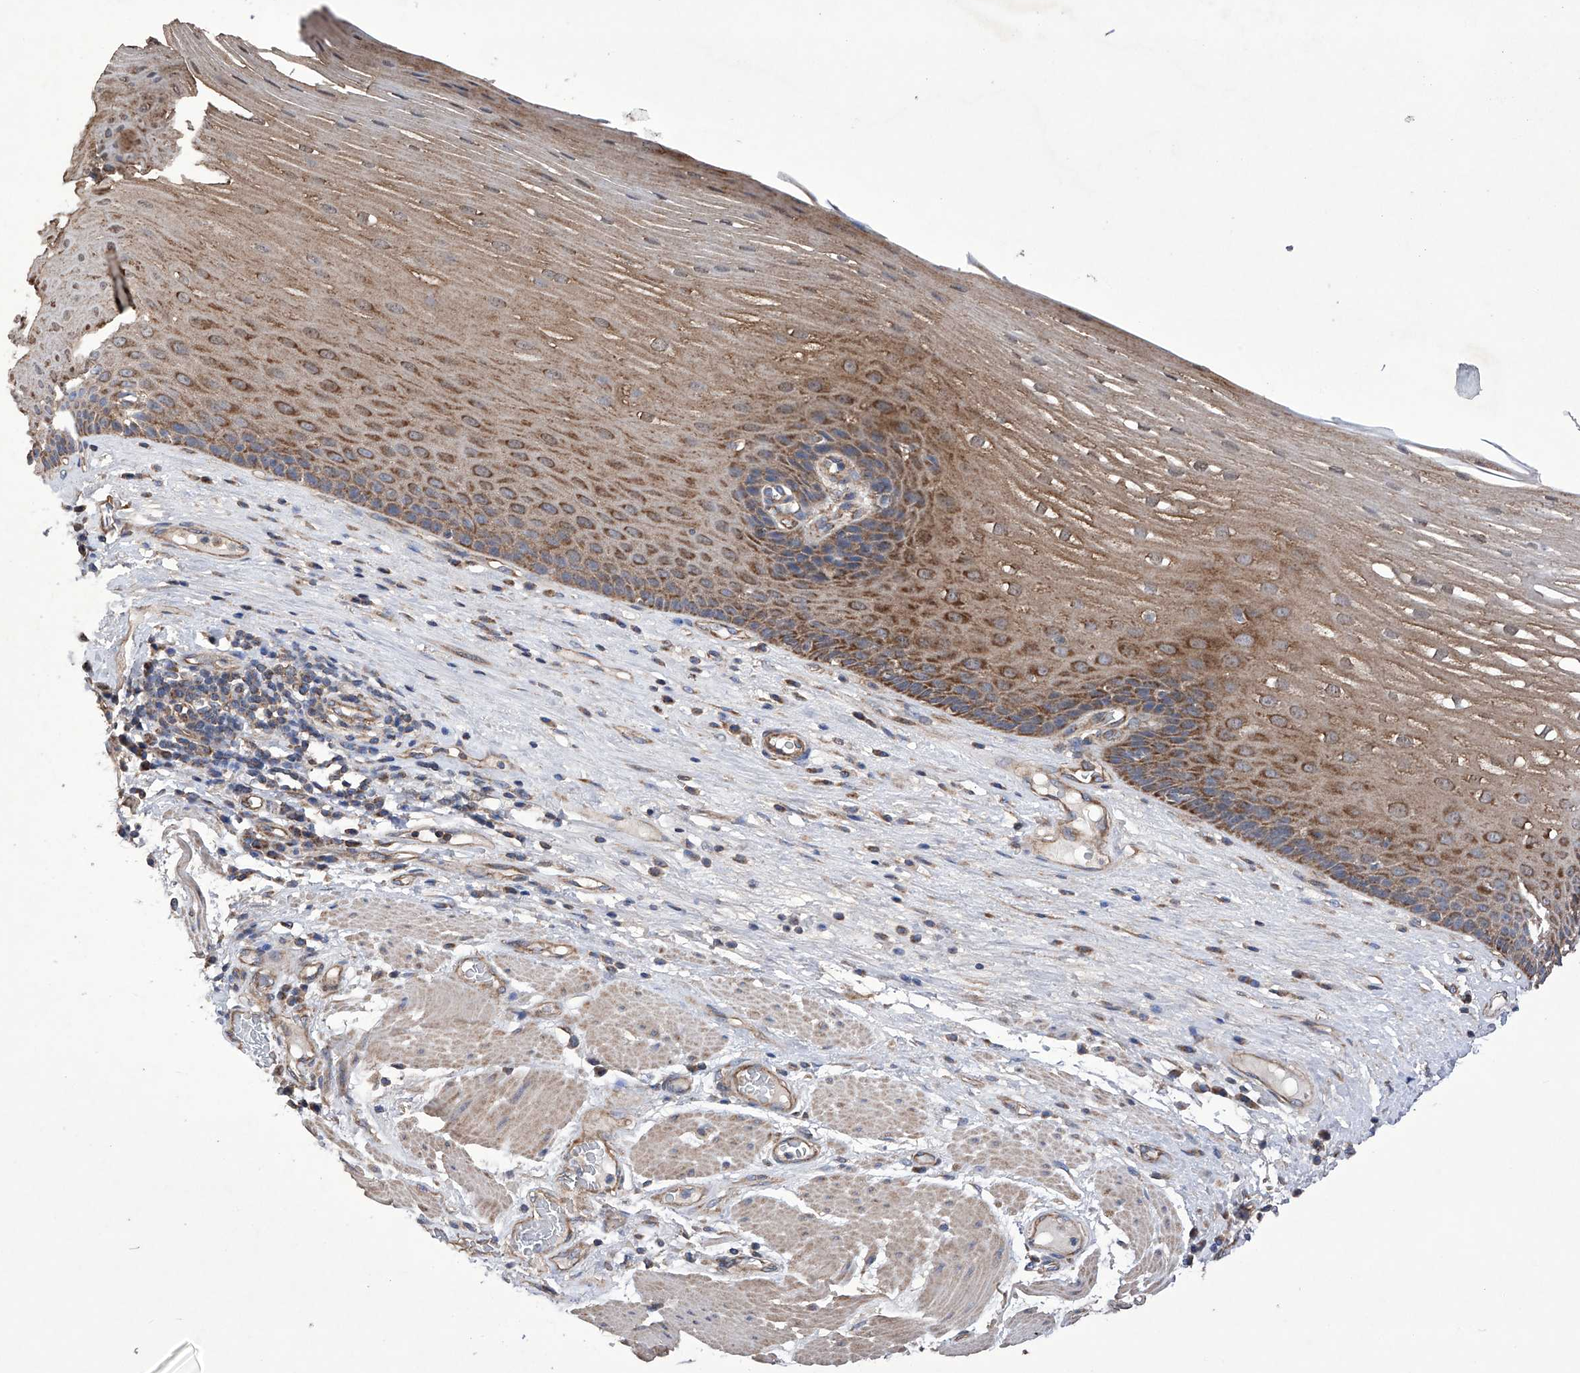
{"staining": {"intensity": "moderate", "quantity": ">75%", "location": "cytoplasmic/membranous"}, "tissue": "esophagus", "cell_type": "Squamous epithelial cells", "image_type": "normal", "snomed": [{"axis": "morphology", "description": "Normal tissue, NOS"}, {"axis": "topography", "description": "Esophagus"}], "caption": "Esophagus stained with DAB (3,3'-diaminobenzidine) immunohistochemistry shows medium levels of moderate cytoplasmic/membranous positivity in approximately >75% of squamous epithelial cells.", "gene": "EFCAB2", "patient": {"sex": "male", "age": 62}}